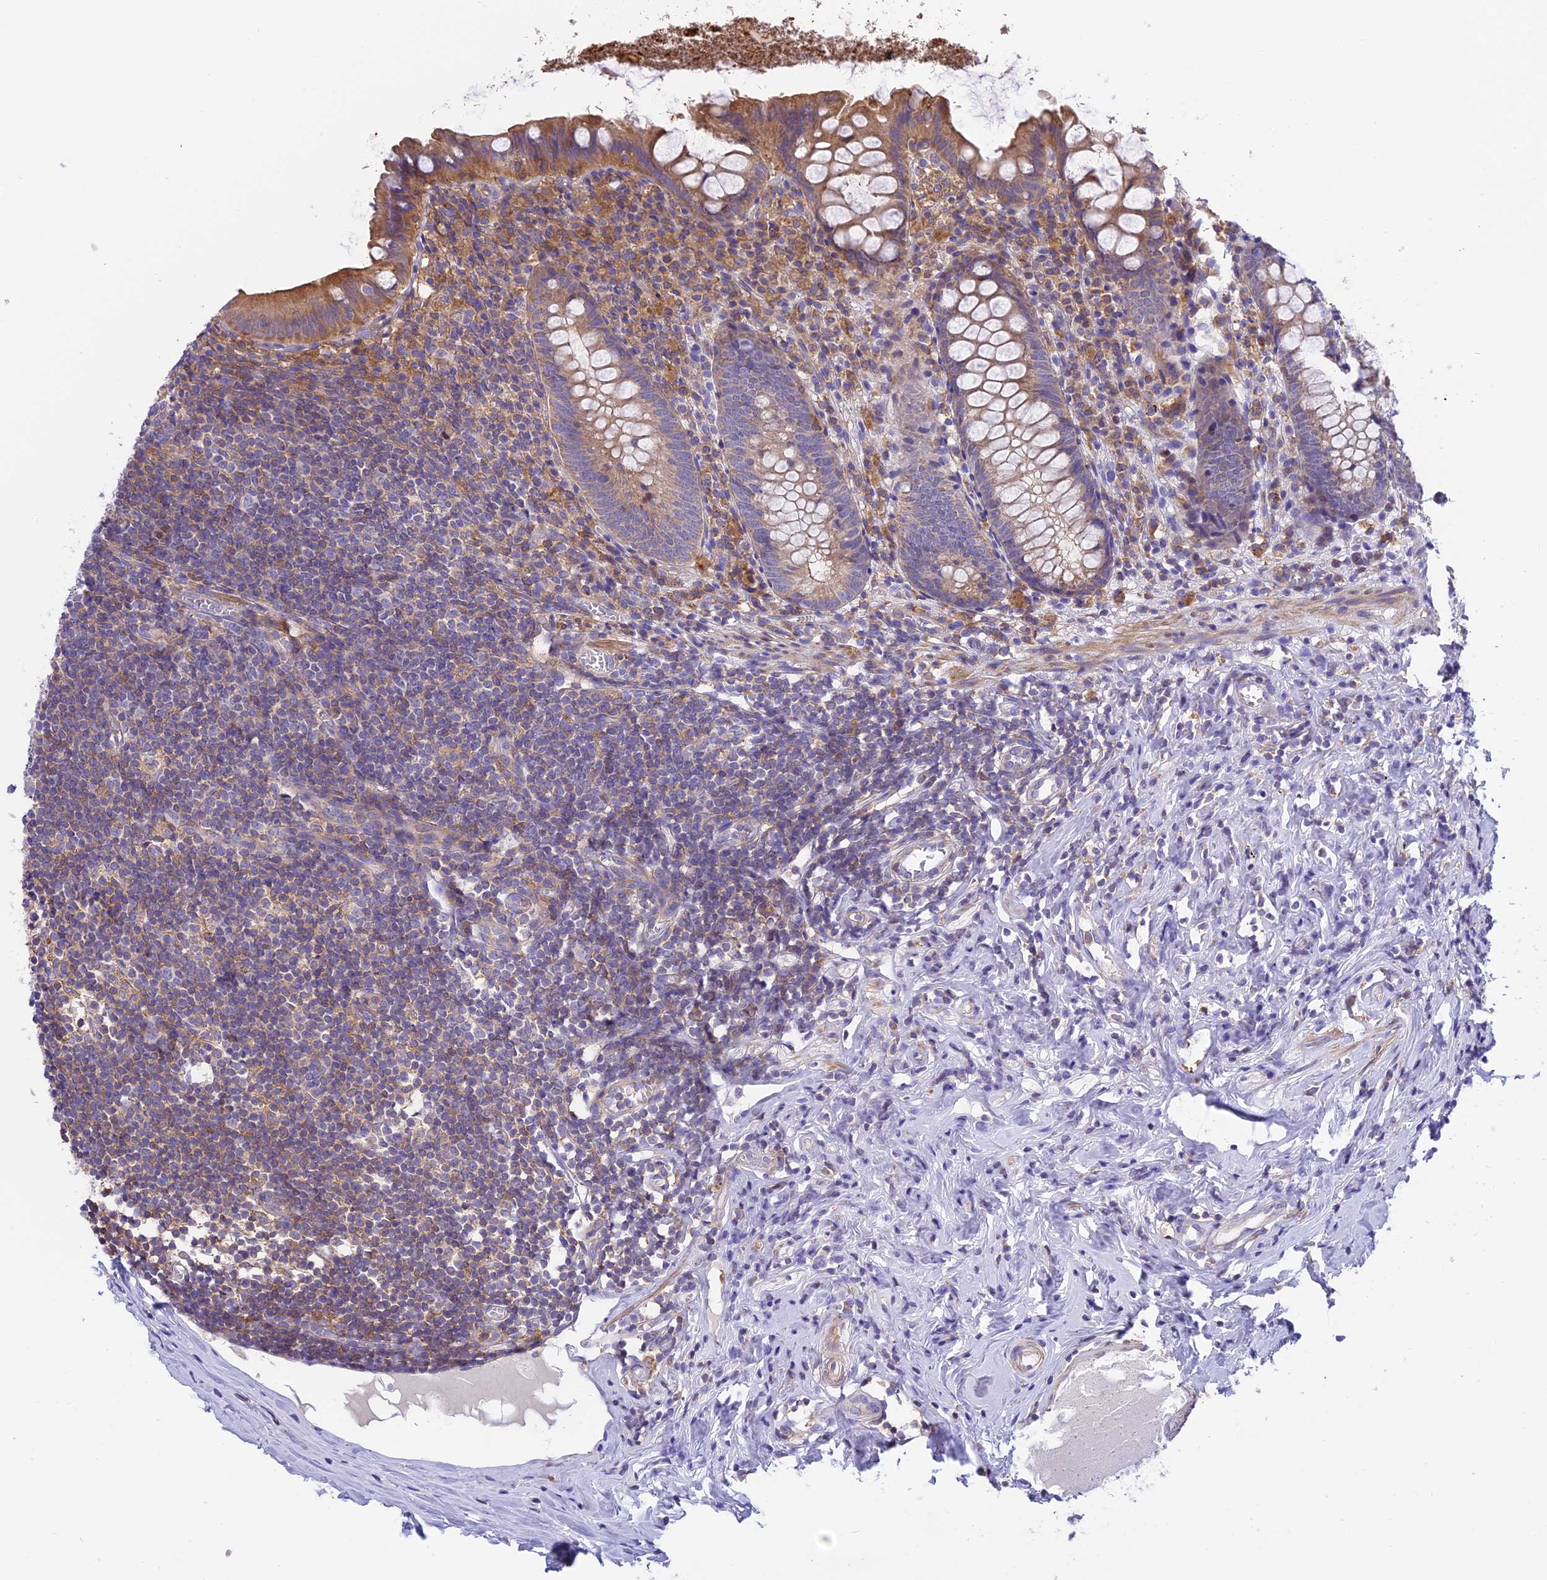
{"staining": {"intensity": "moderate", "quantity": ">75%", "location": "cytoplasmic/membranous"}, "tissue": "appendix", "cell_type": "Glandular cells", "image_type": "normal", "snomed": [{"axis": "morphology", "description": "Normal tissue, NOS"}, {"axis": "topography", "description": "Appendix"}], "caption": "A micrograph of appendix stained for a protein shows moderate cytoplasmic/membranous brown staining in glandular cells.", "gene": "CORO7", "patient": {"sex": "female", "age": 51}}